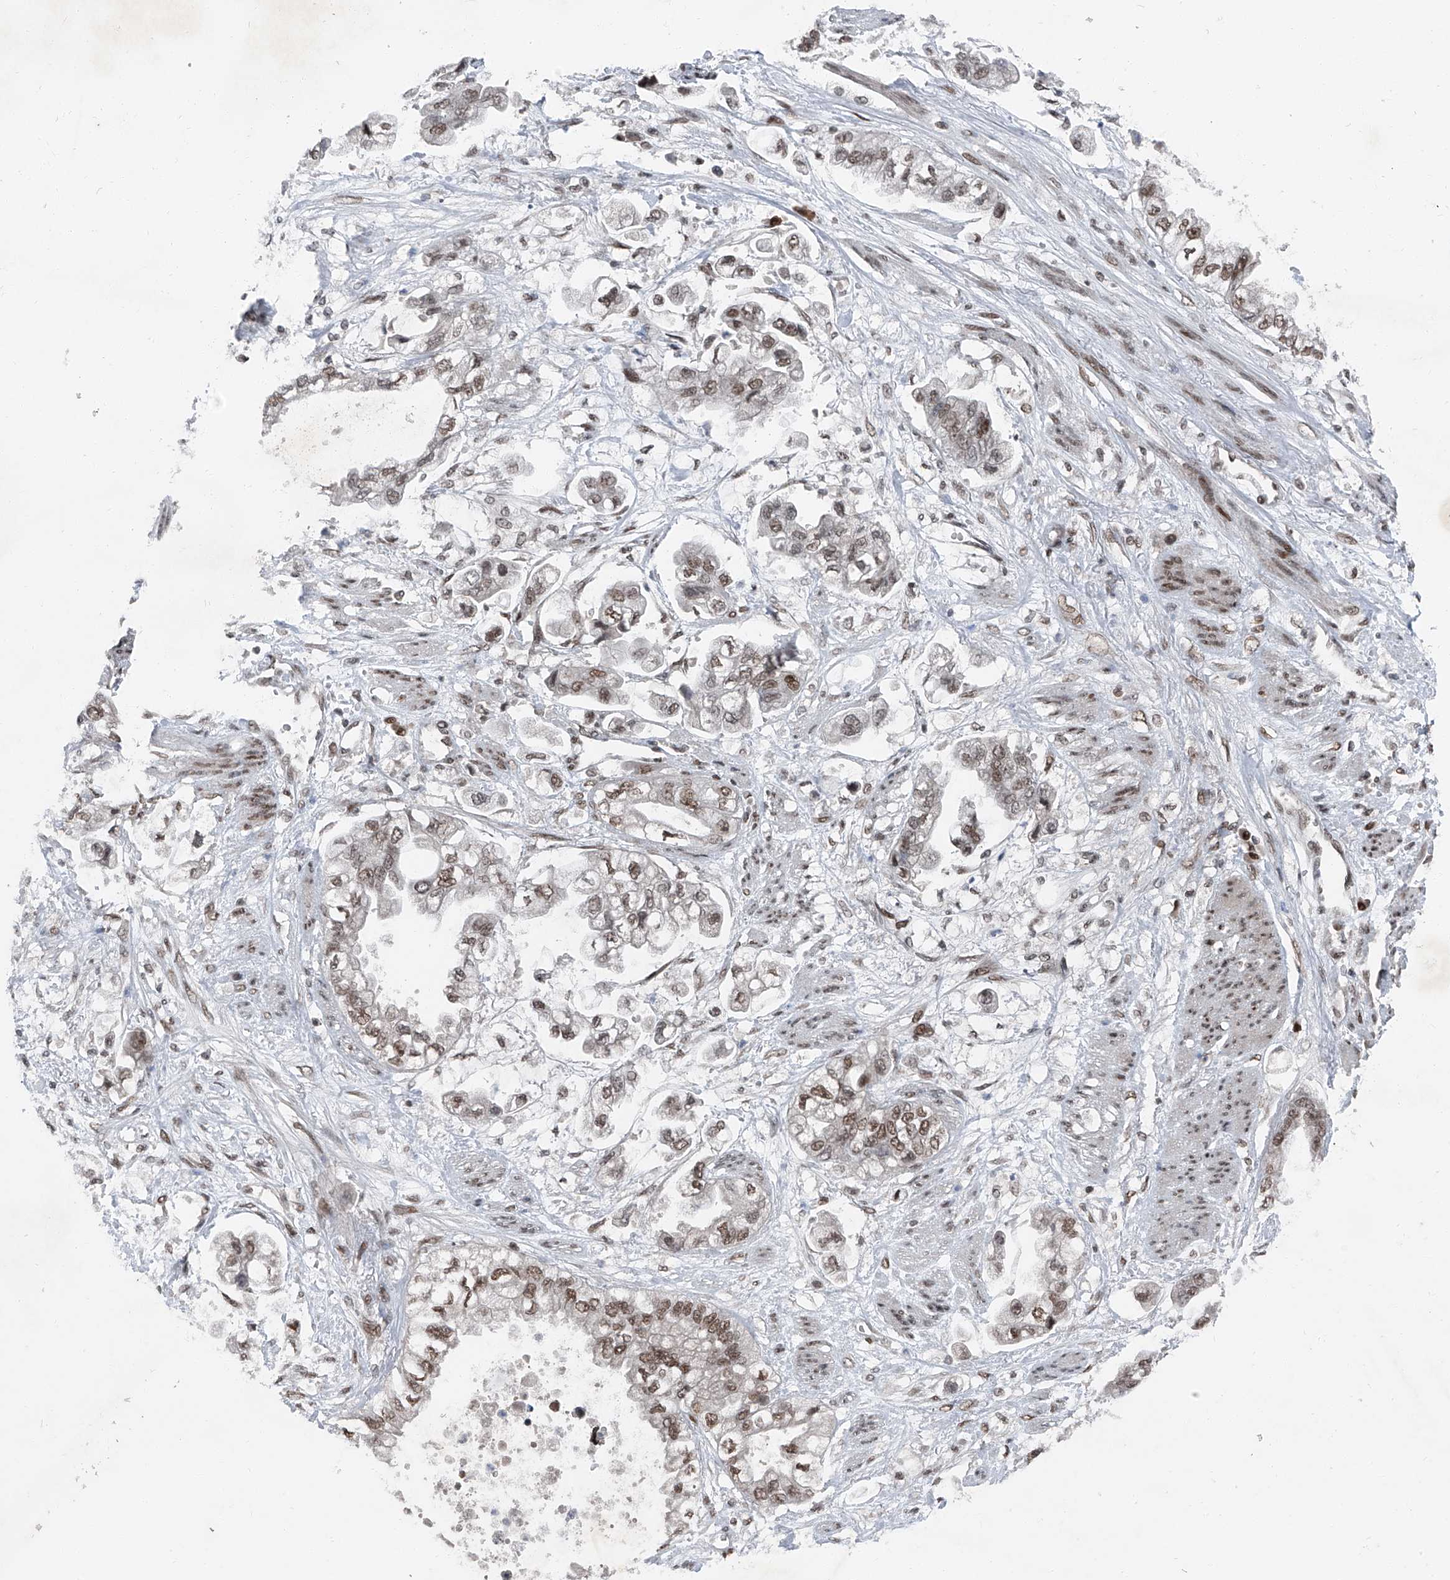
{"staining": {"intensity": "moderate", "quantity": ">75%", "location": "nuclear"}, "tissue": "stomach cancer", "cell_type": "Tumor cells", "image_type": "cancer", "snomed": [{"axis": "morphology", "description": "Adenocarcinoma, NOS"}, {"axis": "topography", "description": "Stomach"}], "caption": "Moderate nuclear protein staining is appreciated in about >75% of tumor cells in adenocarcinoma (stomach).", "gene": "BMI1", "patient": {"sex": "male", "age": 62}}